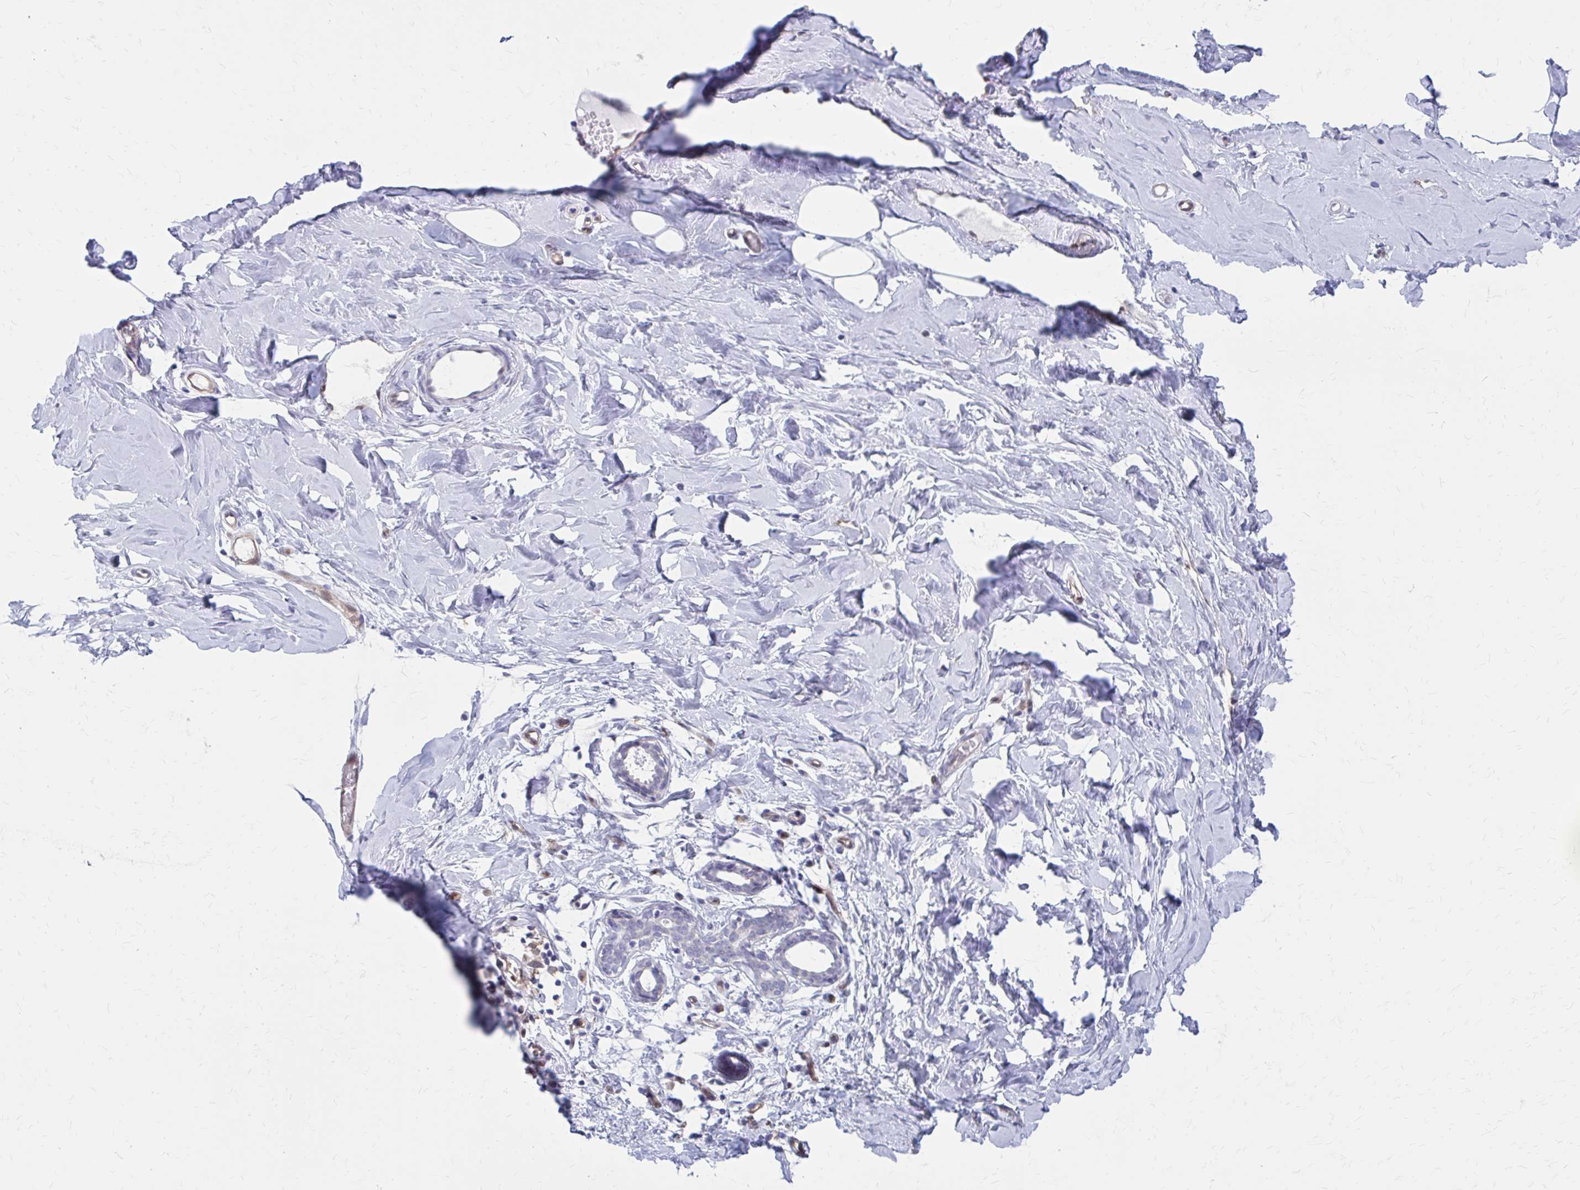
{"staining": {"intensity": "negative", "quantity": "none", "location": "none"}, "tissue": "breast", "cell_type": "Adipocytes", "image_type": "normal", "snomed": [{"axis": "morphology", "description": "Normal tissue, NOS"}, {"axis": "topography", "description": "Breast"}], "caption": "Immunohistochemical staining of normal breast shows no significant expression in adipocytes. Brightfield microscopy of IHC stained with DAB (brown) and hematoxylin (blue), captured at high magnification.", "gene": "CLIC2", "patient": {"sex": "female", "age": 27}}